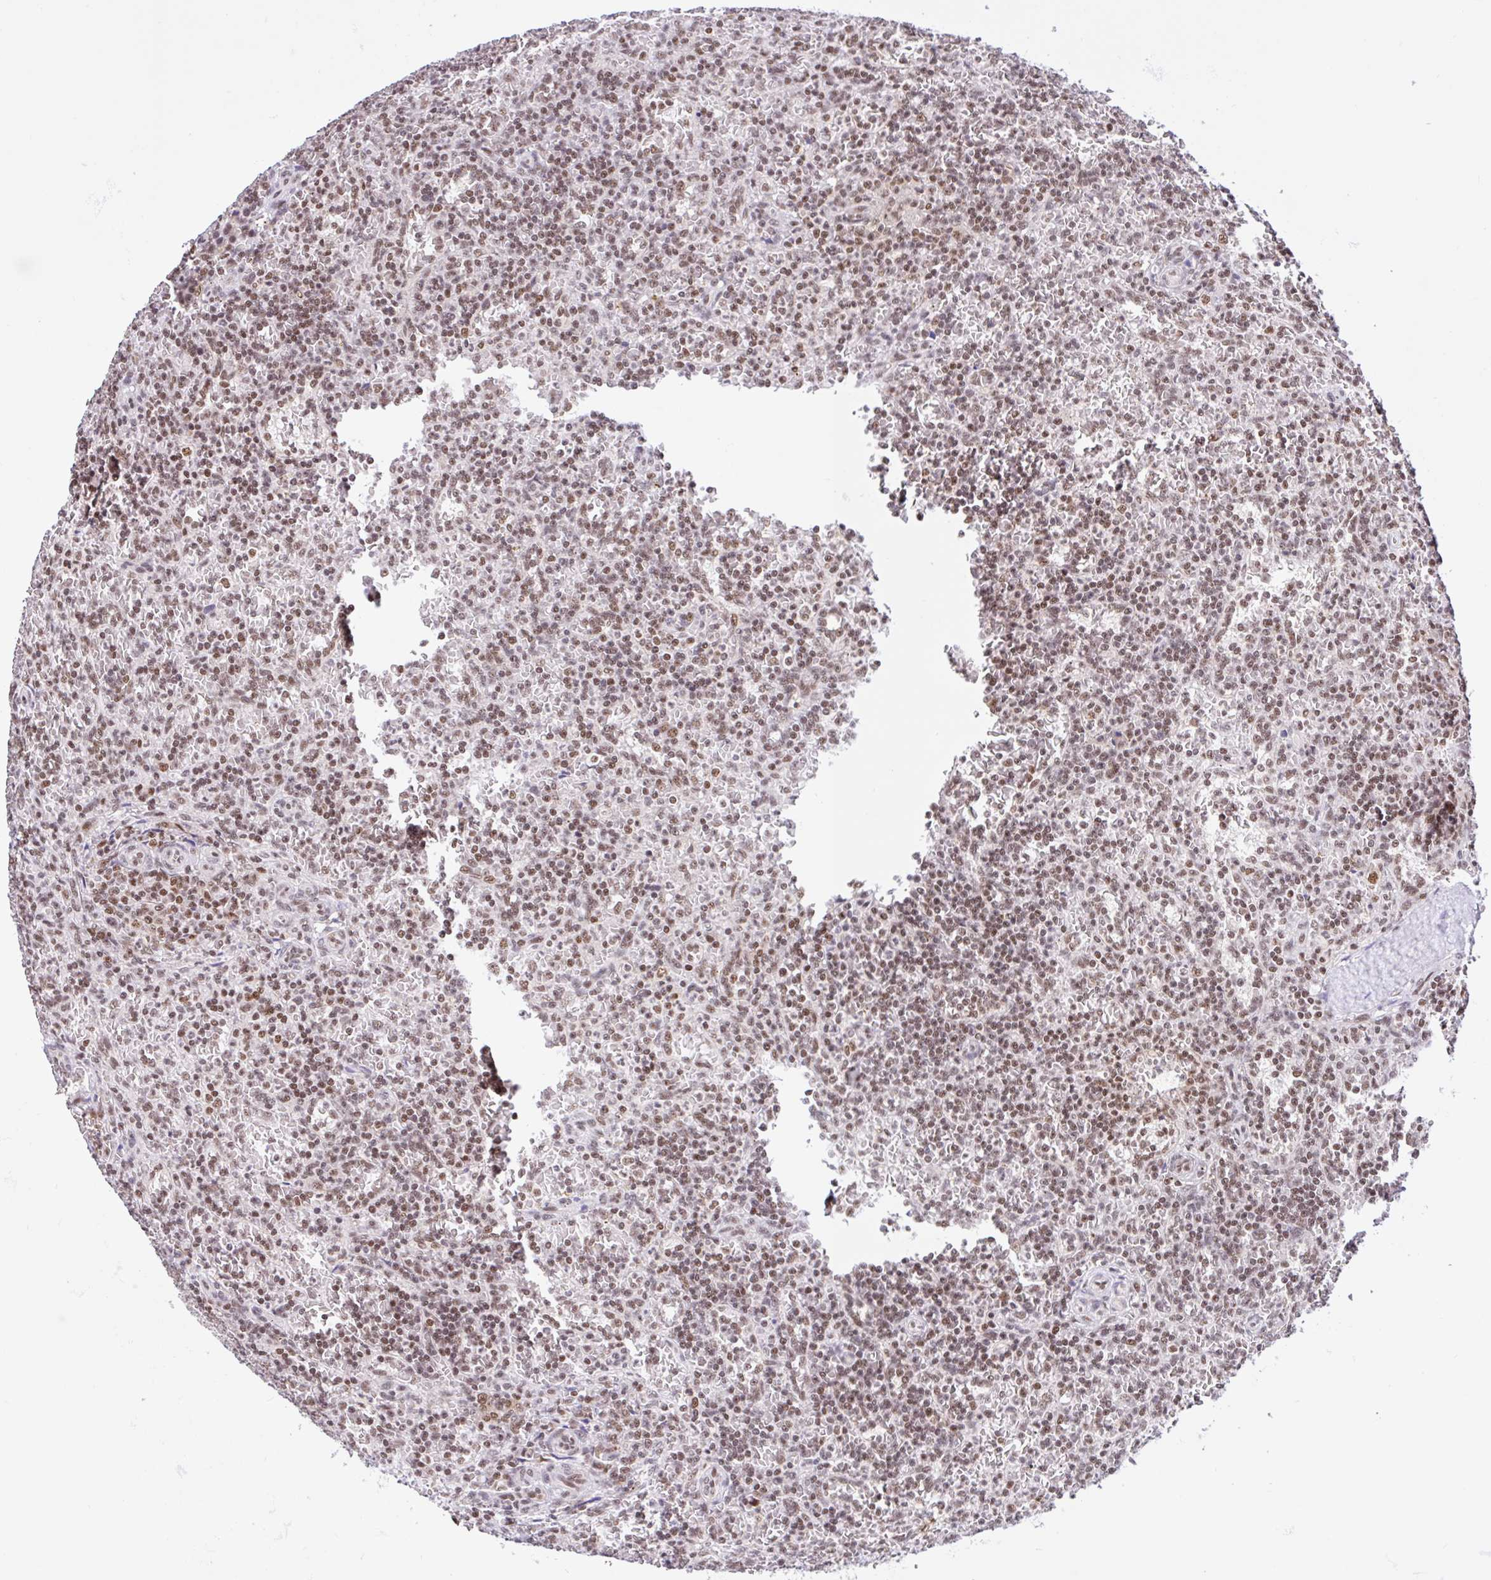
{"staining": {"intensity": "weak", "quantity": ">75%", "location": "nuclear"}, "tissue": "lymphoma", "cell_type": "Tumor cells", "image_type": "cancer", "snomed": [{"axis": "morphology", "description": "Malignant lymphoma, non-Hodgkin's type, Low grade"}, {"axis": "topography", "description": "Spleen"}], "caption": "A brown stain highlights weak nuclear expression of a protein in human lymphoma tumor cells.", "gene": "CCDC12", "patient": {"sex": "male", "age": 73}}